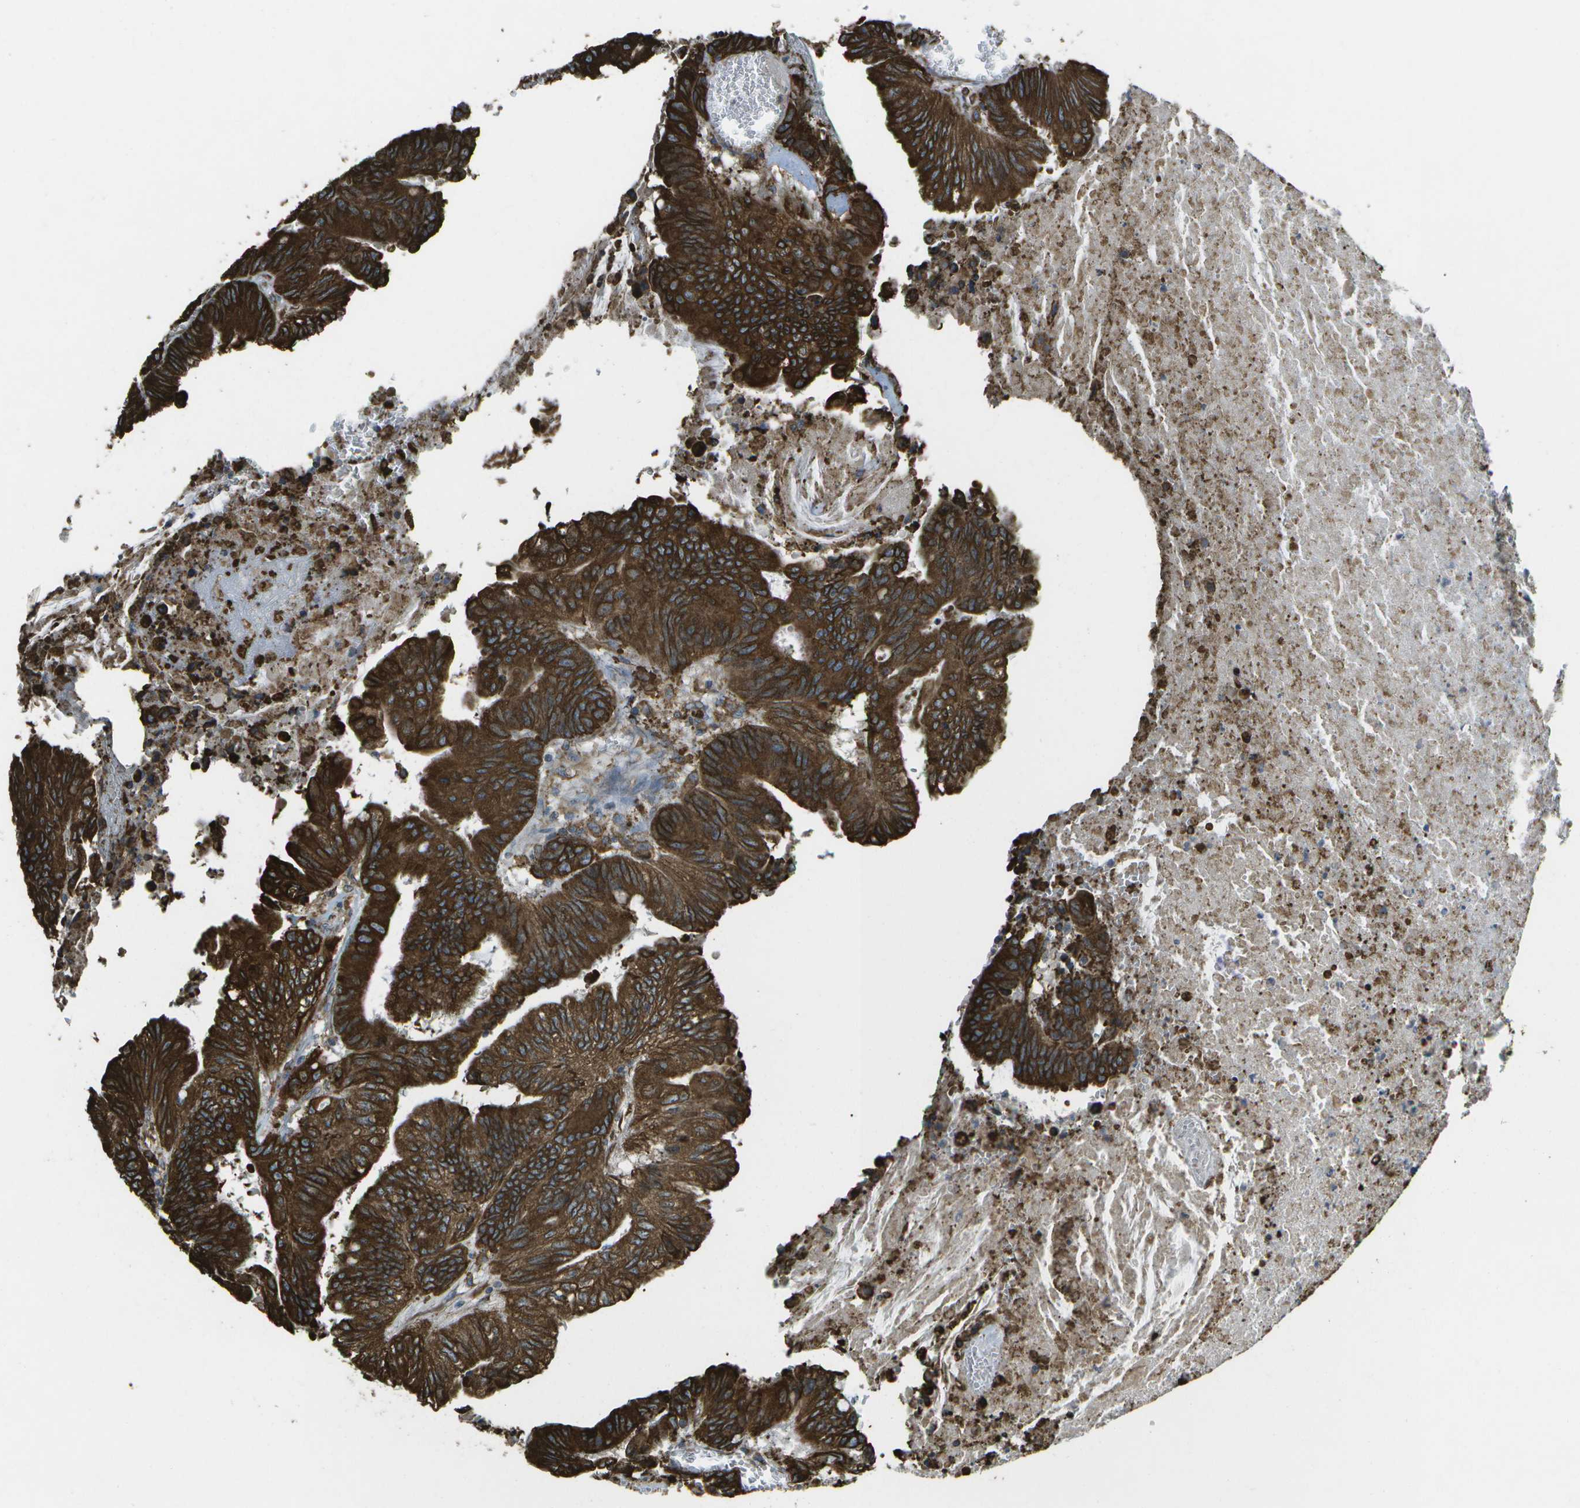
{"staining": {"intensity": "strong", "quantity": ">75%", "location": "cytoplasmic/membranous"}, "tissue": "colorectal cancer", "cell_type": "Tumor cells", "image_type": "cancer", "snomed": [{"axis": "morphology", "description": "Adenocarcinoma, NOS"}, {"axis": "topography", "description": "Colon"}], "caption": "This is an image of immunohistochemistry staining of colorectal cancer, which shows strong staining in the cytoplasmic/membranous of tumor cells.", "gene": "PDIA4", "patient": {"sex": "male", "age": 45}}